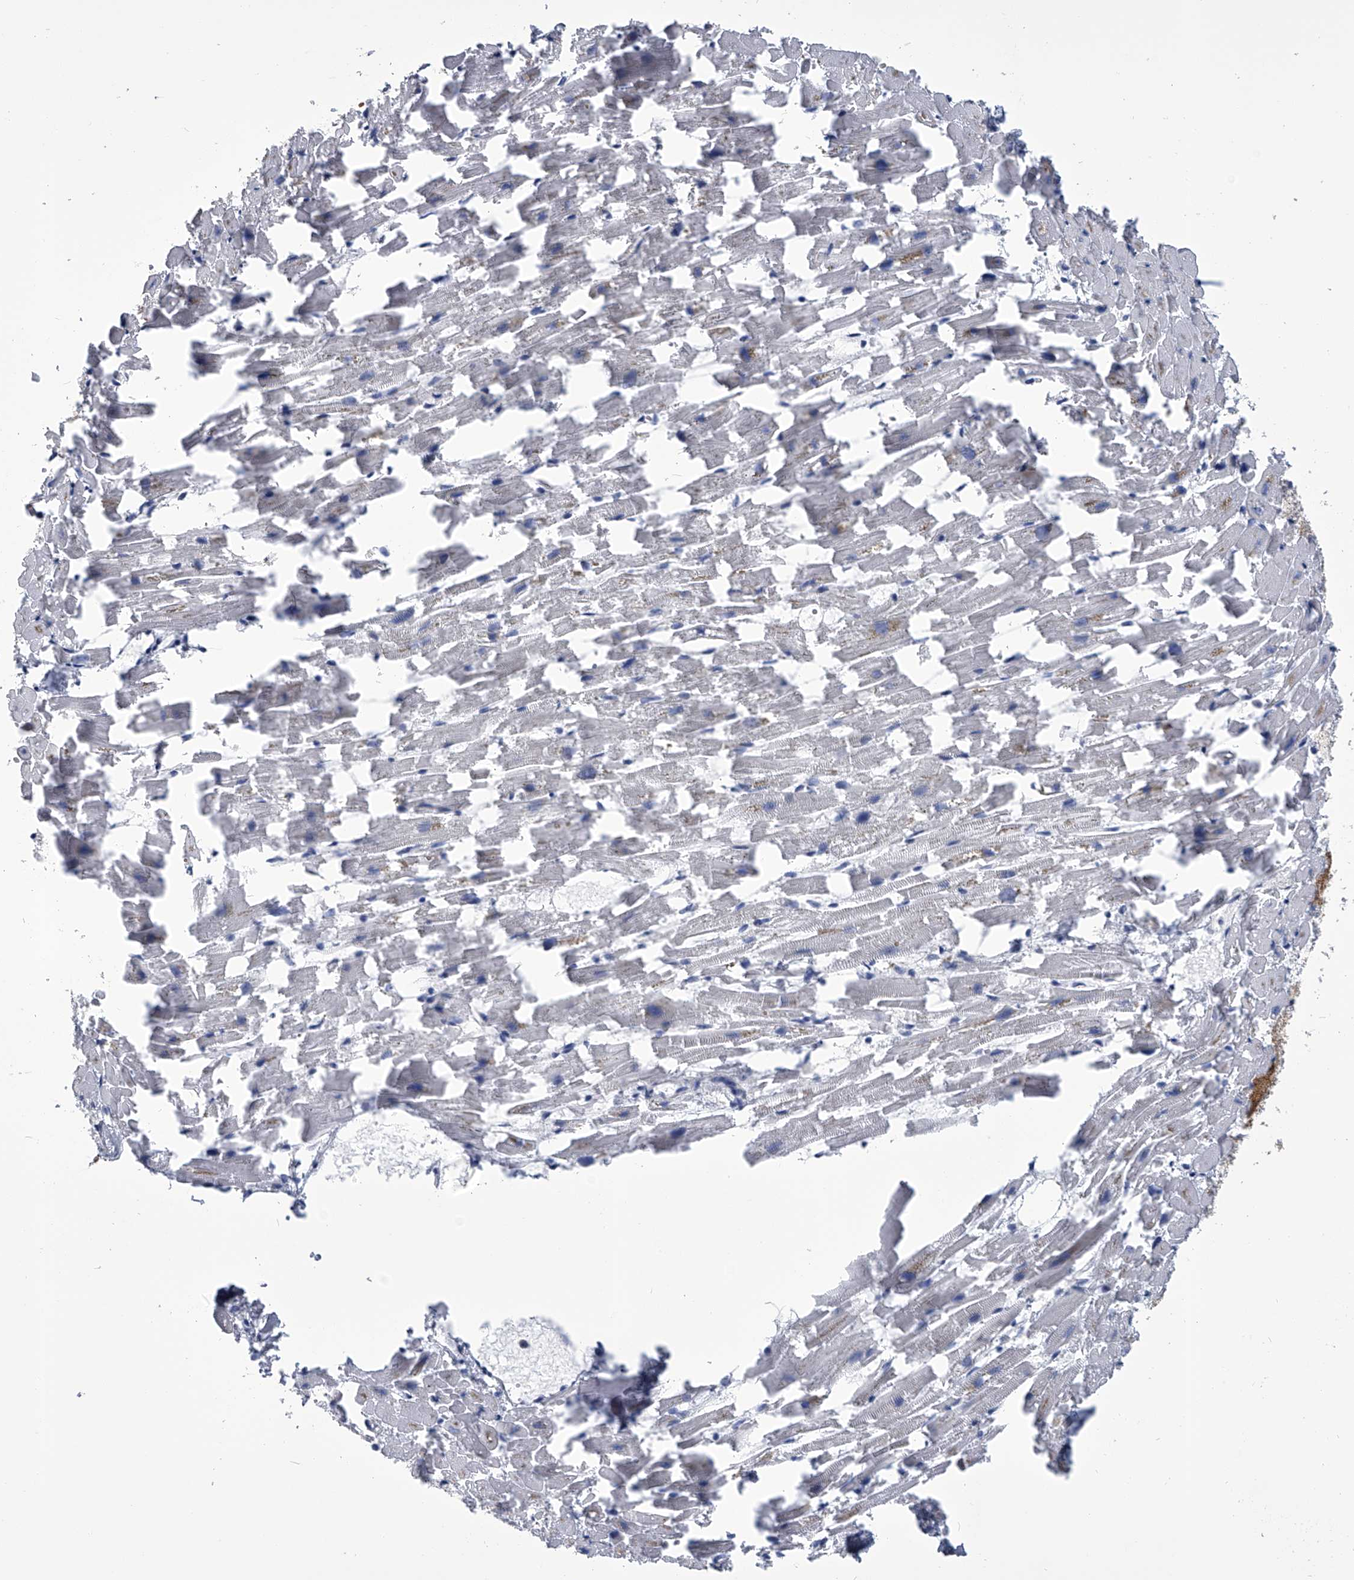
{"staining": {"intensity": "negative", "quantity": "none", "location": "none"}, "tissue": "heart muscle", "cell_type": "Cardiomyocytes", "image_type": "normal", "snomed": [{"axis": "morphology", "description": "Normal tissue, NOS"}, {"axis": "topography", "description": "Heart"}], "caption": "Heart muscle stained for a protein using immunohistochemistry reveals no staining cardiomyocytes.", "gene": "PDXK", "patient": {"sex": "female", "age": 64}}